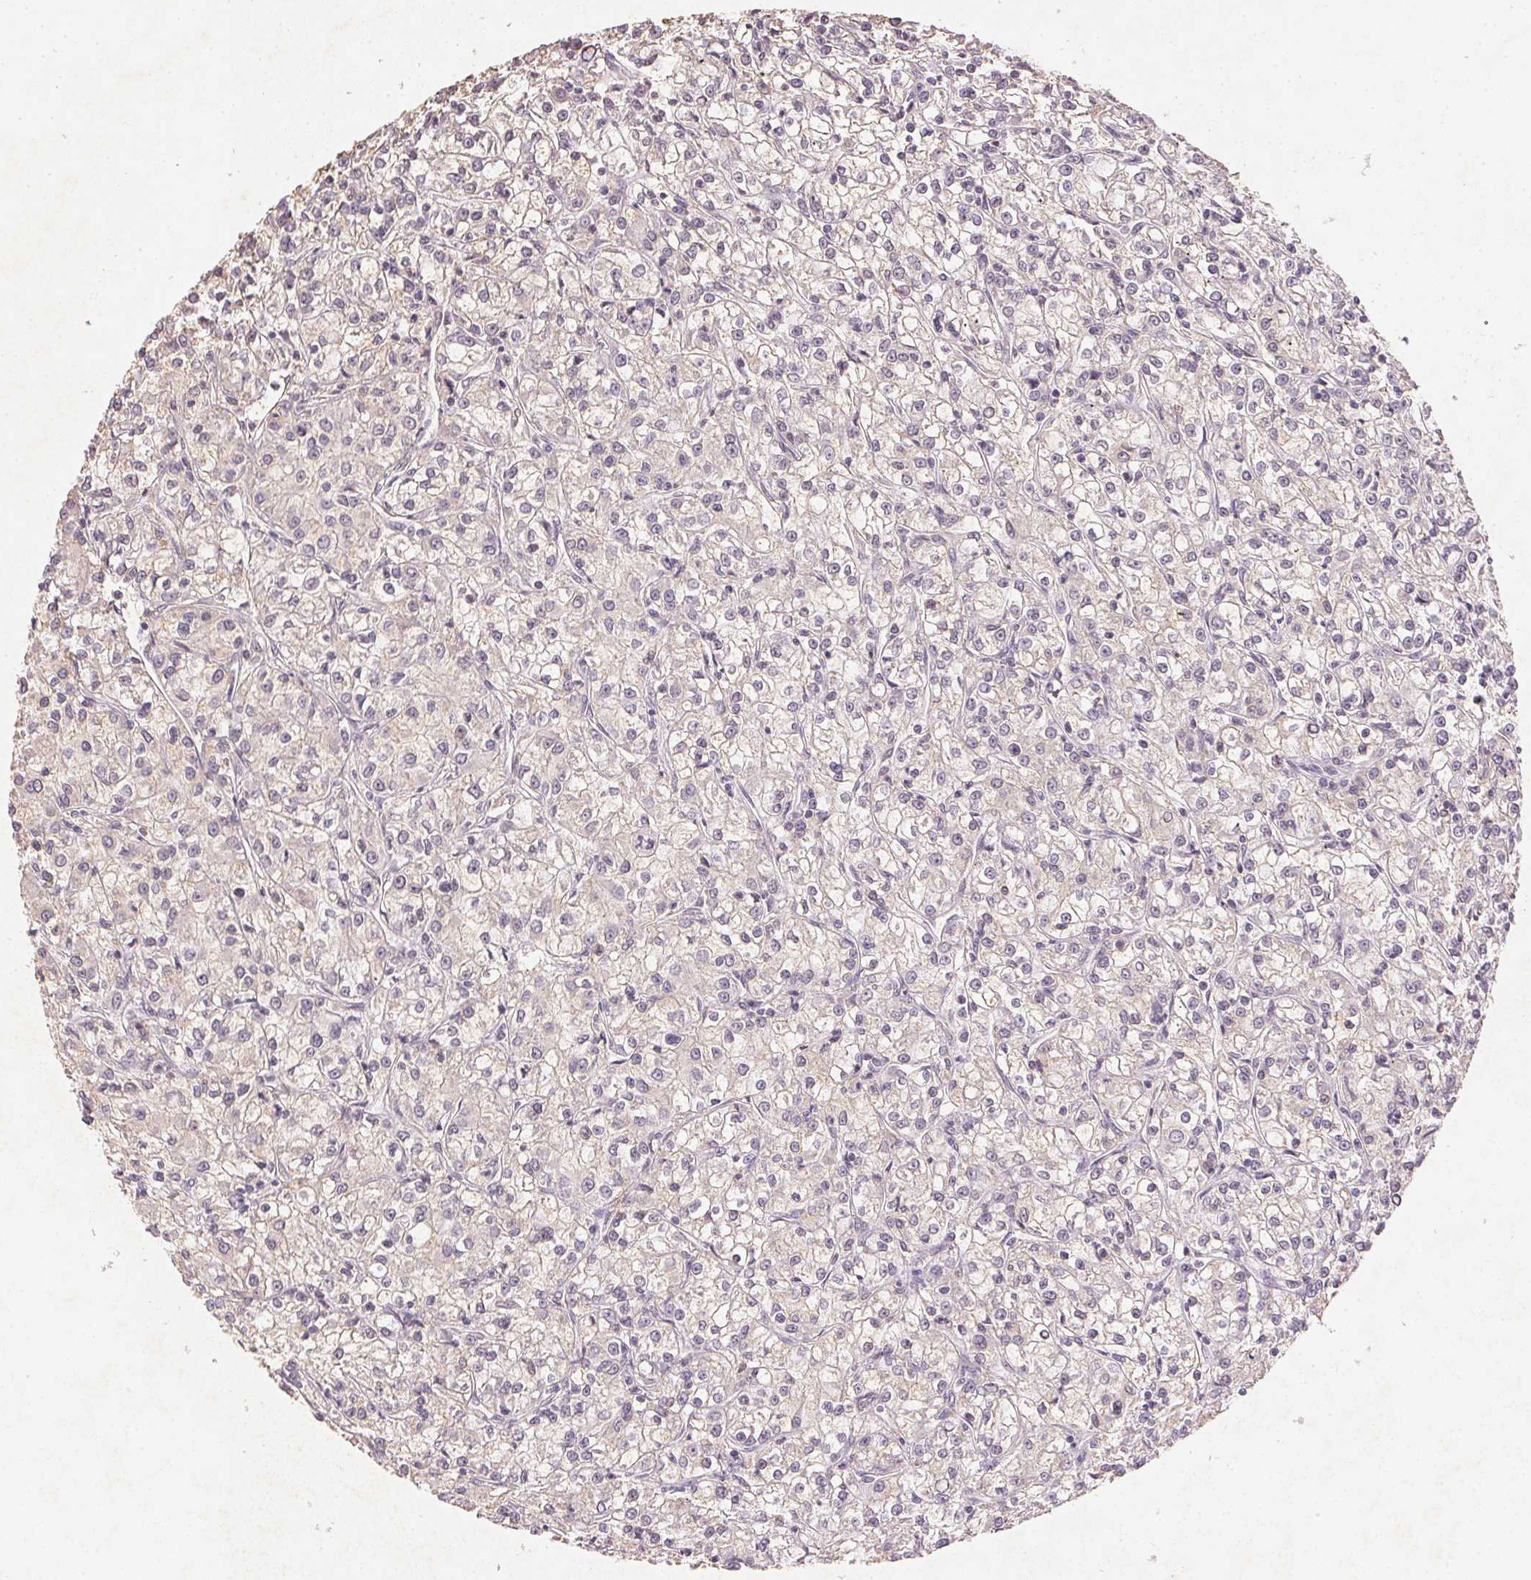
{"staining": {"intensity": "negative", "quantity": "none", "location": "none"}, "tissue": "renal cancer", "cell_type": "Tumor cells", "image_type": "cancer", "snomed": [{"axis": "morphology", "description": "Adenocarcinoma, NOS"}, {"axis": "topography", "description": "Kidney"}], "caption": "Human renal adenocarcinoma stained for a protein using immunohistochemistry (IHC) exhibits no positivity in tumor cells.", "gene": "SMTN", "patient": {"sex": "female", "age": 59}}